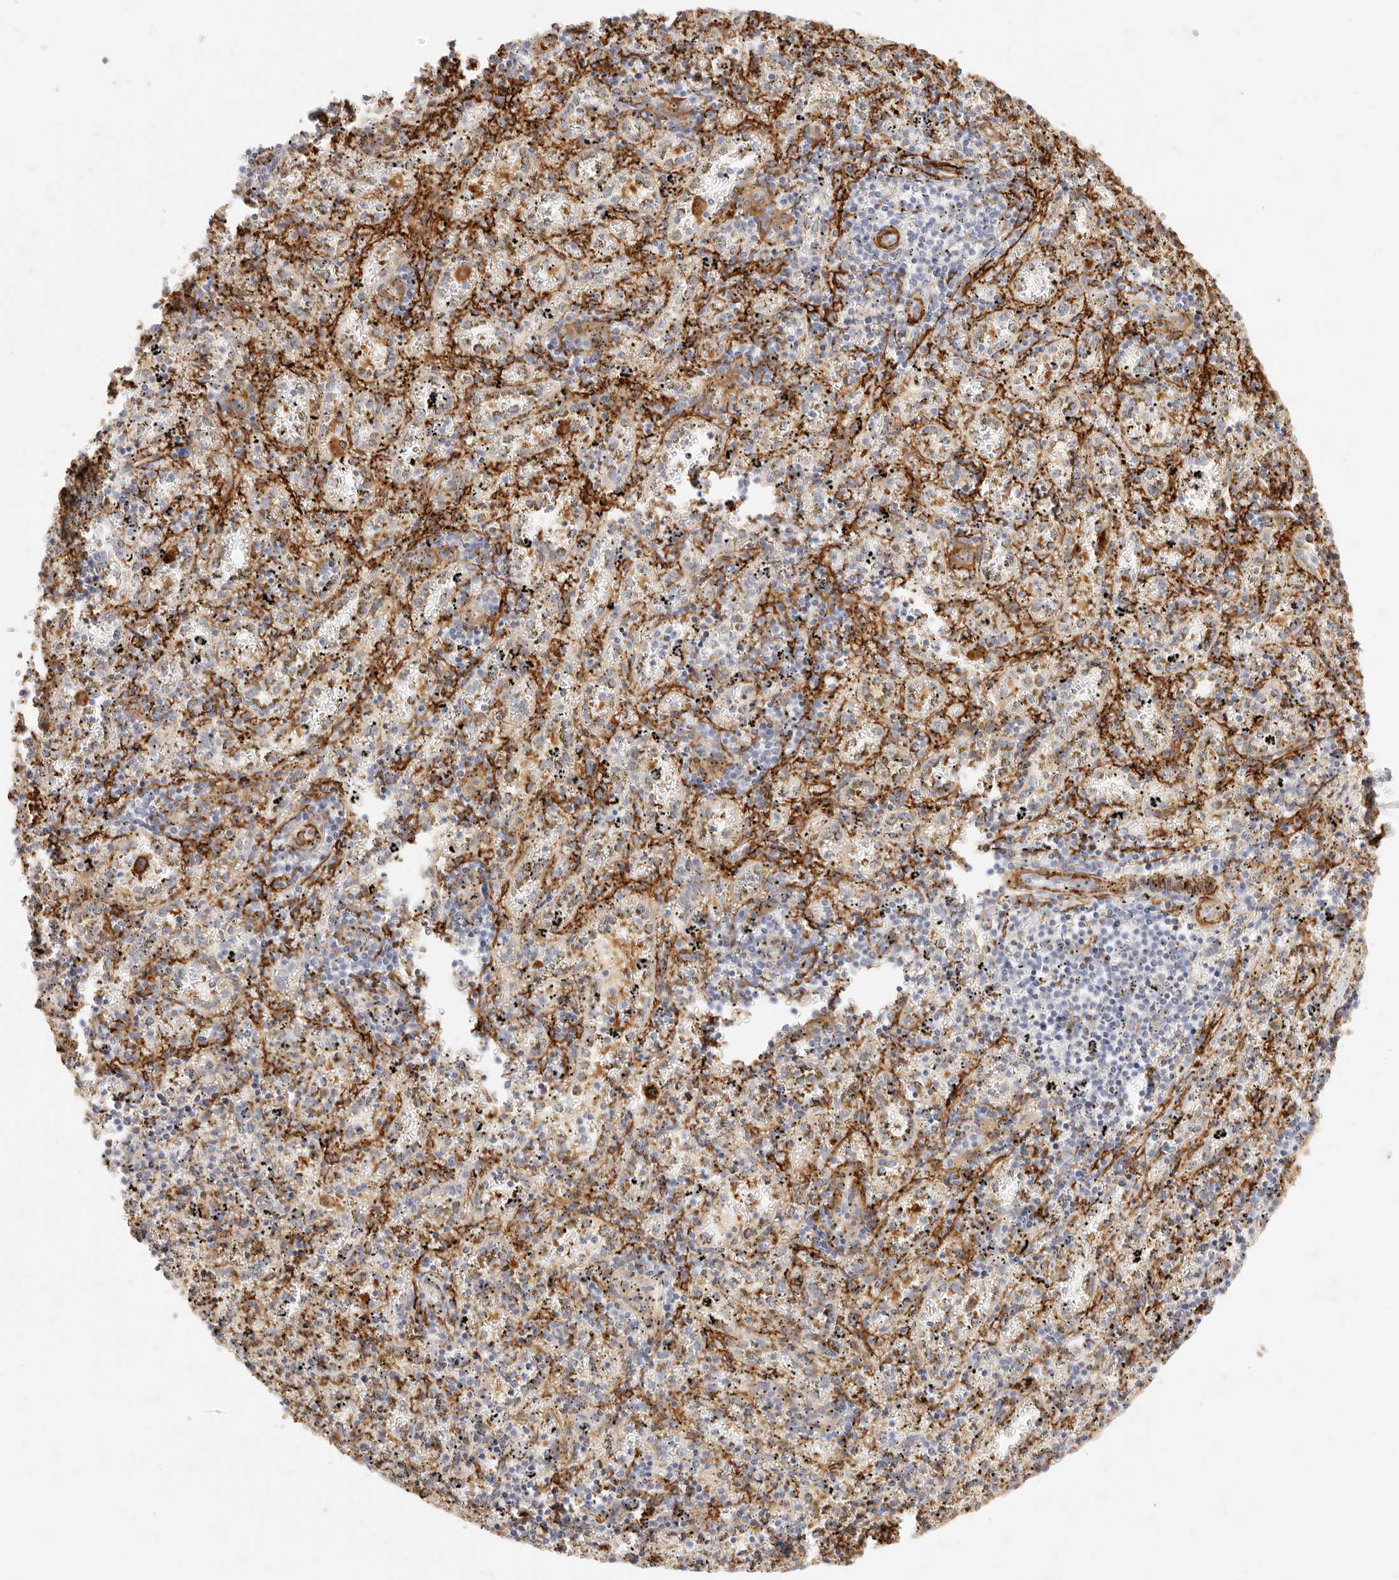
{"staining": {"intensity": "negative", "quantity": "none", "location": "none"}, "tissue": "spleen", "cell_type": "Cells in red pulp", "image_type": "normal", "snomed": [{"axis": "morphology", "description": "Normal tissue, NOS"}, {"axis": "topography", "description": "Spleen"}], "caption": "The histopathology image demonstrates no staining of cells in red pulp in normal spleen. The staining was performed using DAB (3,3'-diaminobenzidine) to visualize the protein expression in brown, while the nuclei were stained in blue with hematoxylin (Magnification: 20x).", "gene": "TMTC2", "patient": {"sex": "male", "age": 11}}